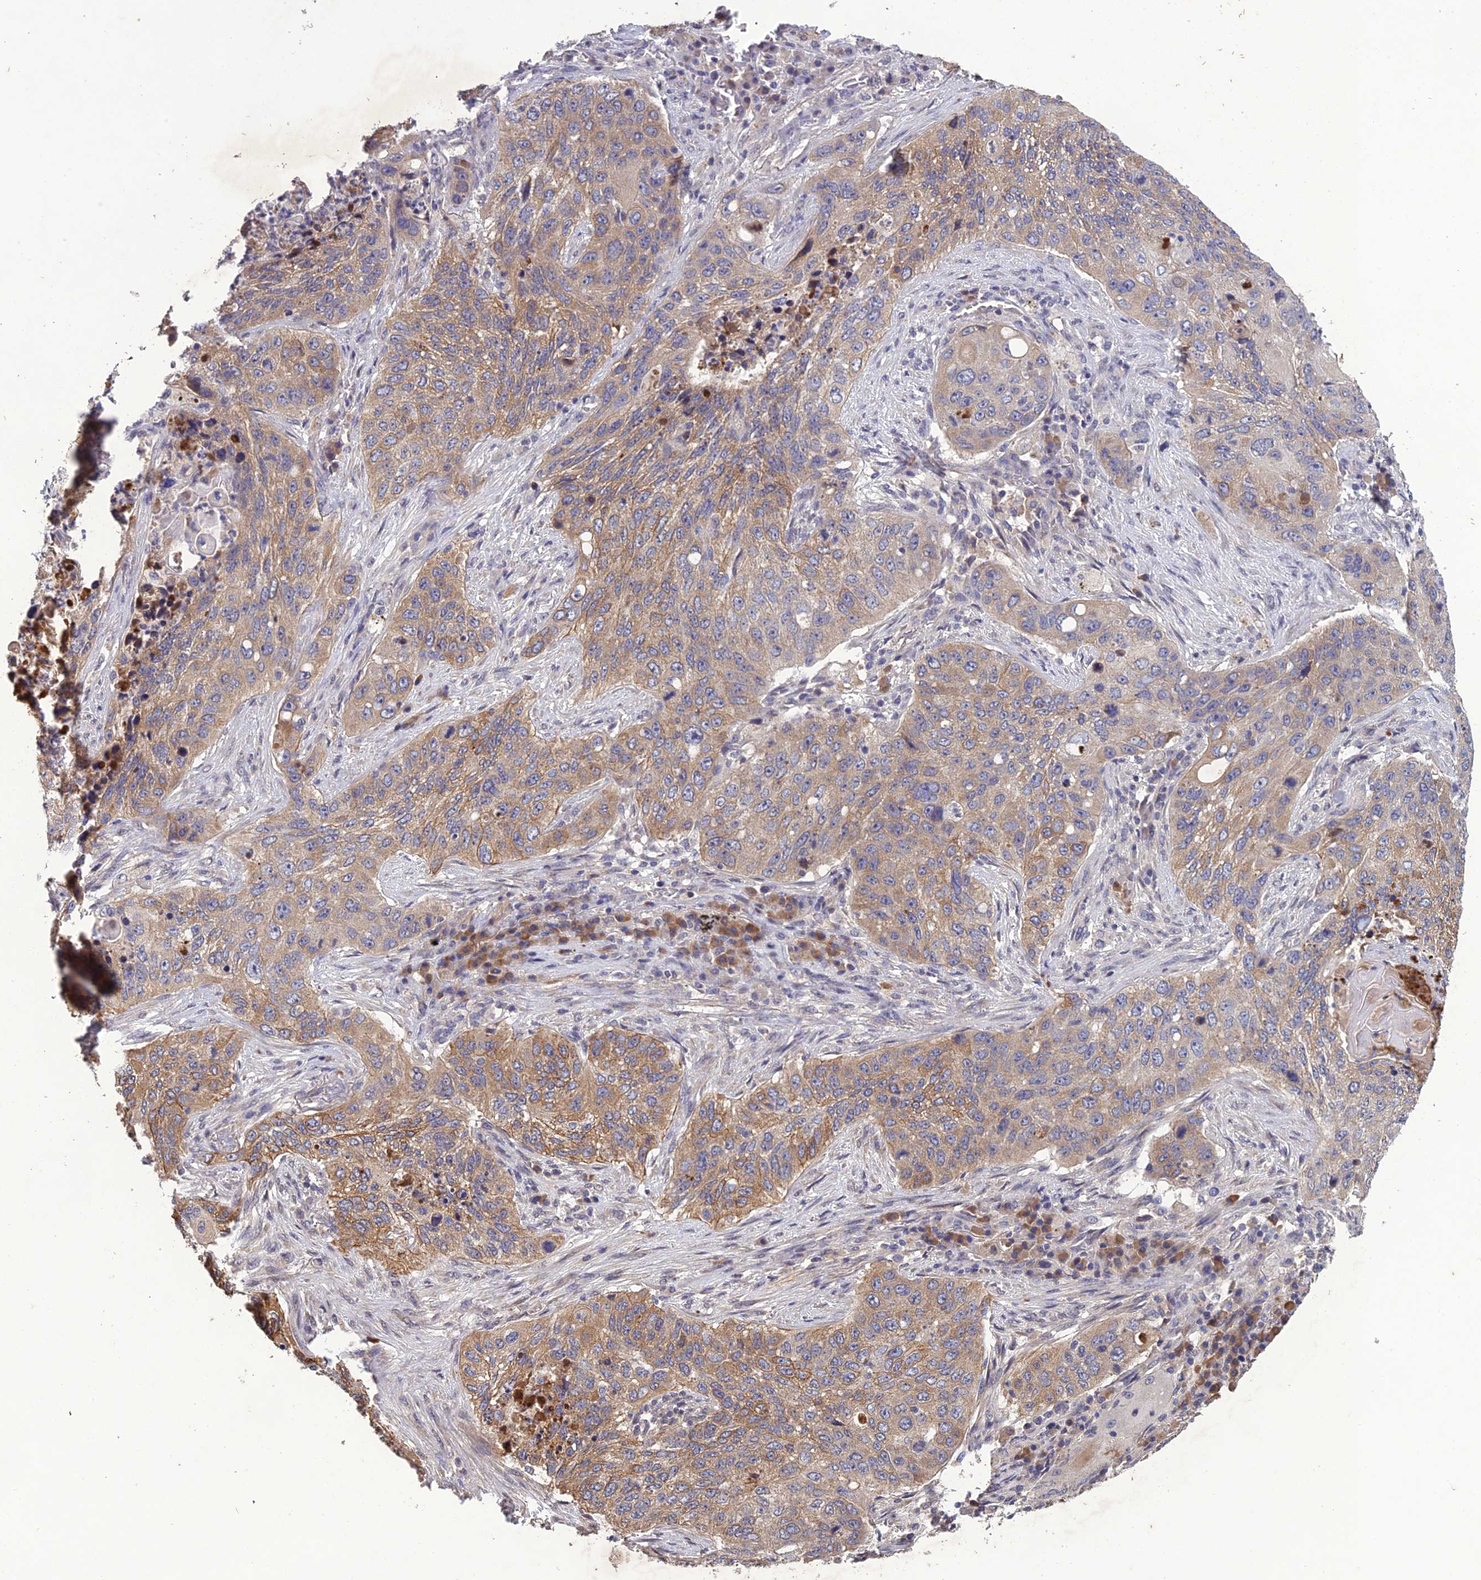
{"staining": {"intensity": "moderate", "quantity": ">75%", "location": "cytoplasmic/membranous"}, "tissue": "lung cancer", "cell_type": "Tumor cells", "image_type": "cancer", "snomed": [{"axis": "morphology", "description": "Squamous cell carcinoma, NOS"}, {"axis": "topography", "description": "Lung"}], "caption": "A brown stain highlights moderate cytoplasmic/membranous positivity of a protein in human lung squamous cell carcinoma tumor cells.", "gene": "SLC39A13", "patient": {"sex": "female", "age": 63}}